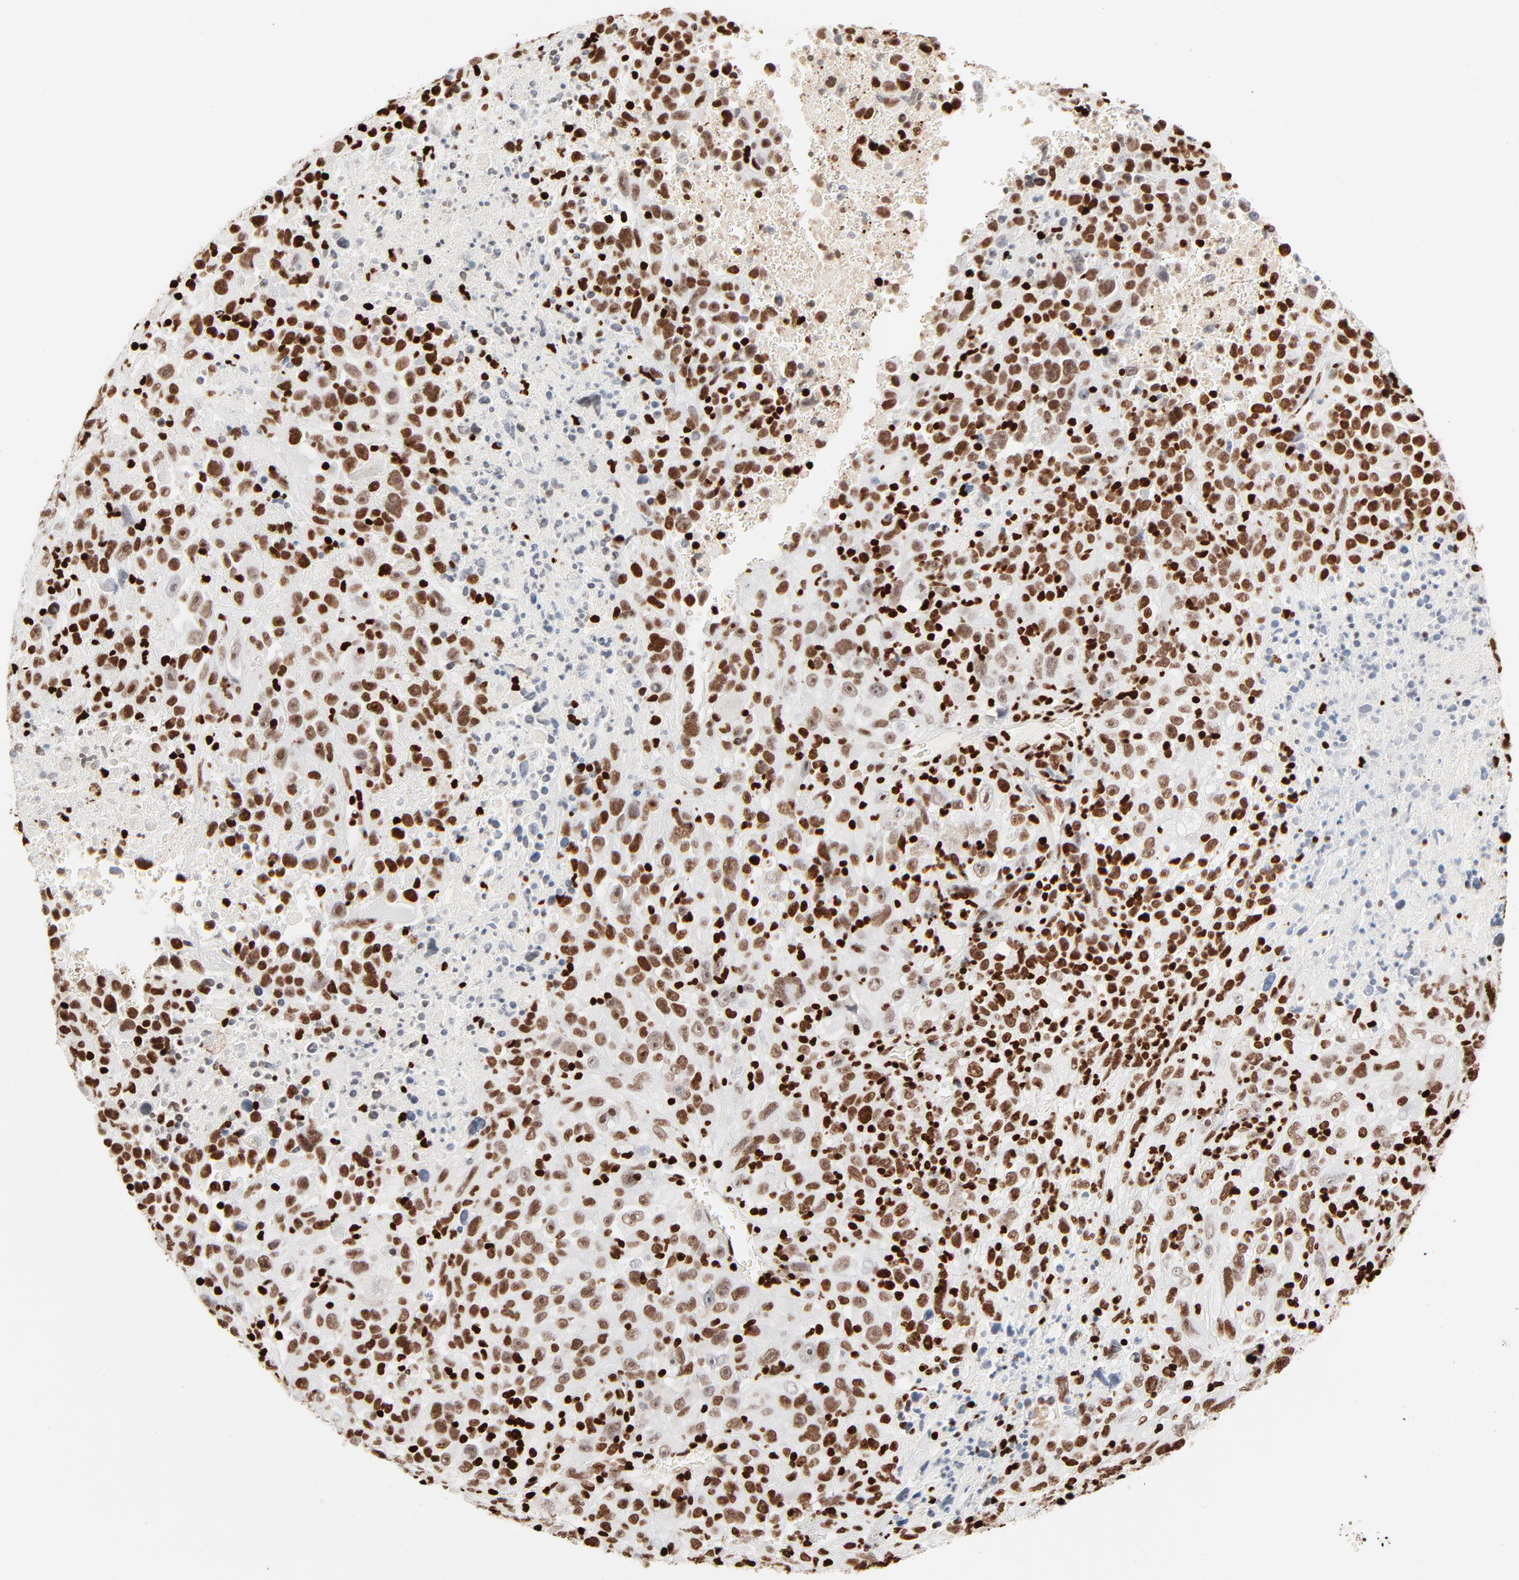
{"staining": {"intensity": "moderate", "quantity": ">75%", "location": "nuclear"}, "tissue": "melanoma", "cell_type": "Tumor cells", "image_type": "cancer", "snomed": [{"axis": "morphology", "description": "Malignant melanoma, Metastatic site"}, {"axis": "topography", "description": "Cerebral cortex"}], "caption": "Immunohistochemistry of human melanoma displays medium levels of moderate nuclear expression in about >75% of tumor cells.", "gene": "HMGB2", "patient": {"sex": "female", "age": 52}}